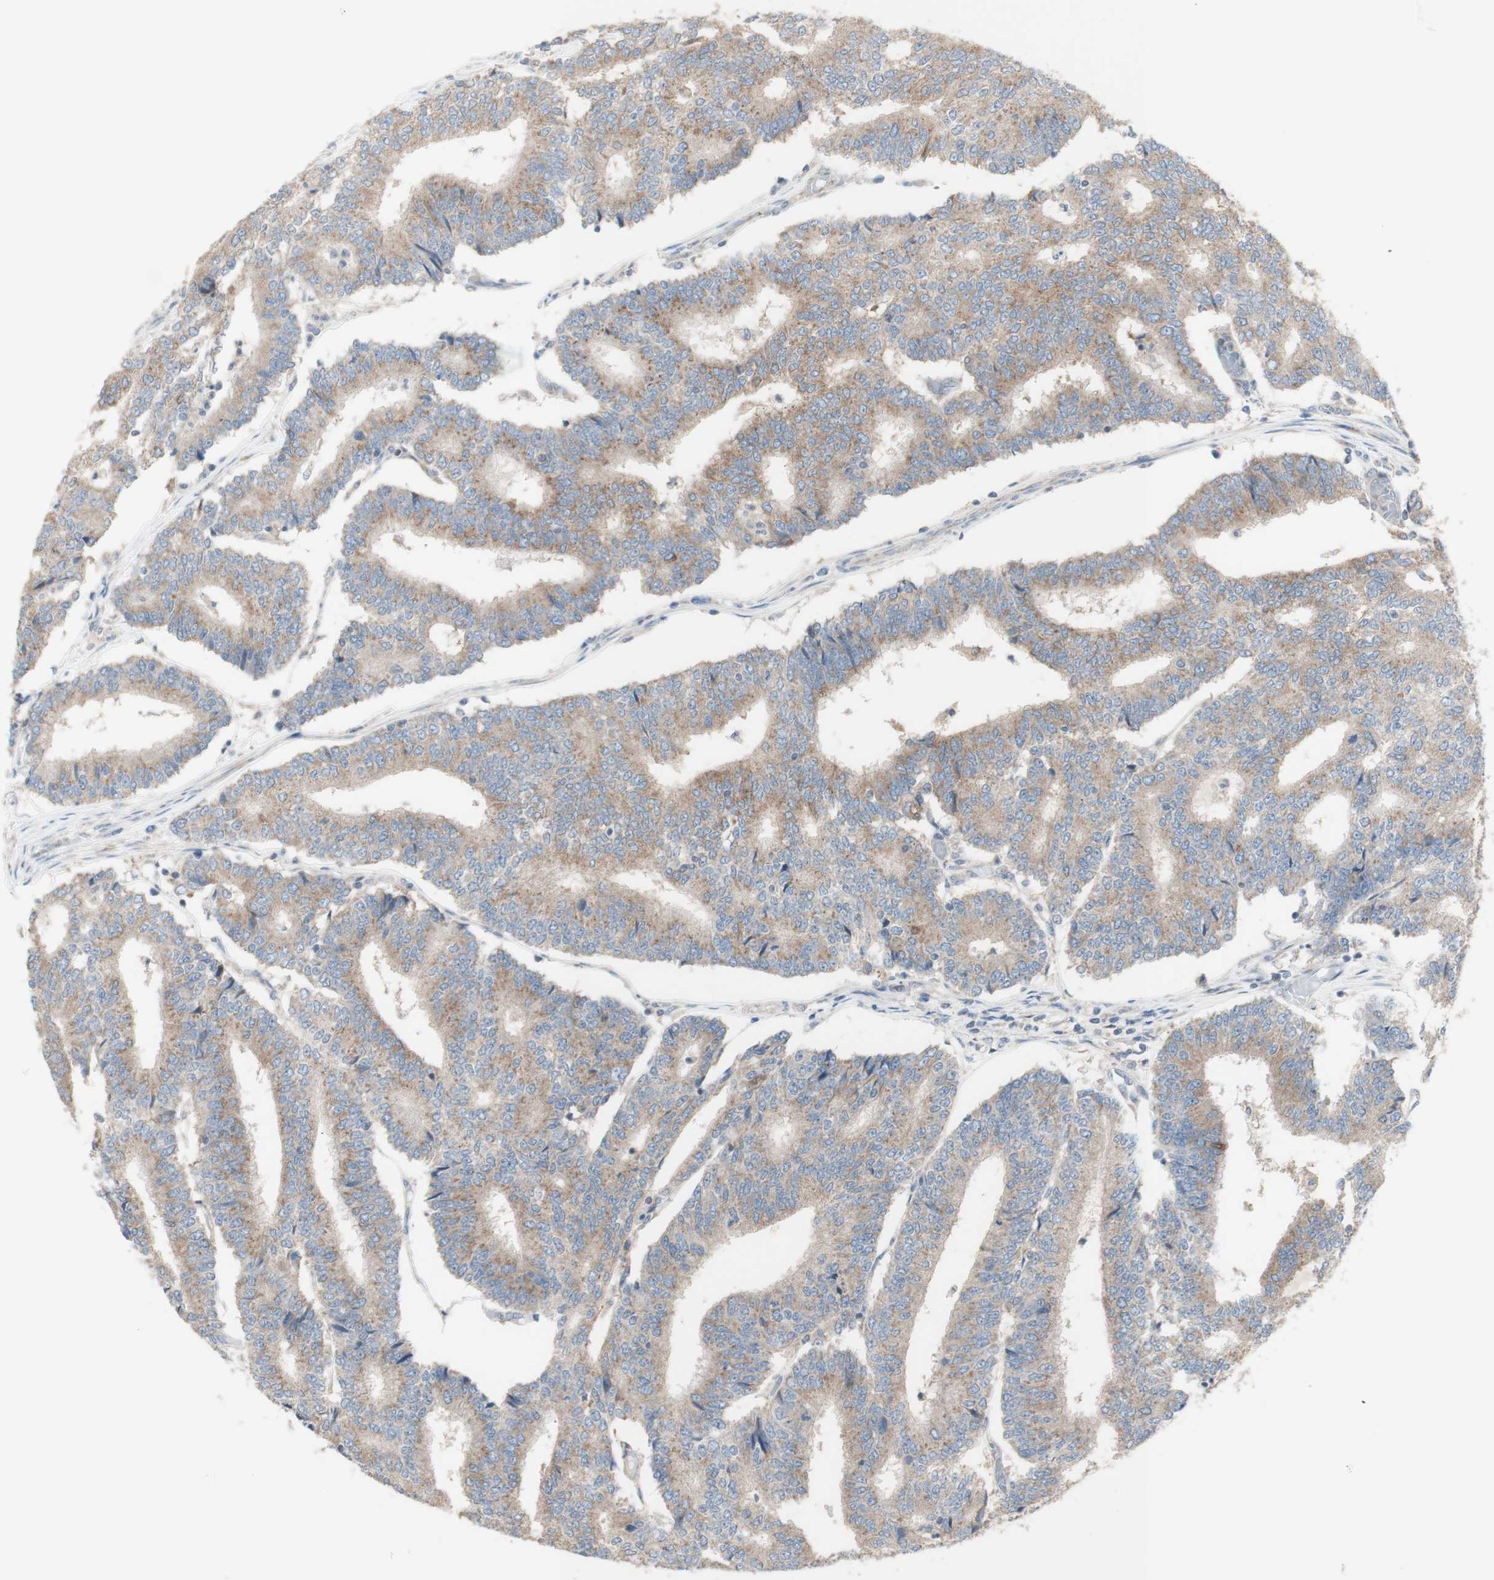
{"staining": {"intensity": "weak", "quantity": "25%-75%", "location": "cytoplasmic/membranous"}, "tissue": "prostate cancer", "cell_type": "Tumor cells", "image_type": "cancer", "snomed": [{"axis": "morphology", "description": "Normal tissue, NOS"}, {"axis": "morphology", "description": "Adenocarcinoma, High grade"}, {"axis": "topography", "description": "Prostate"}, {"axis": "topography", "description": "Seminal veicle"}], "caption": "Prostate high-grade adenocarcinoma tissue exhibits weak cytoplasmic/membranous positivity in about 25%-75% of tumor cells", "gene": "C3orf52", "patient": {"sex": "male", "age": 55}}